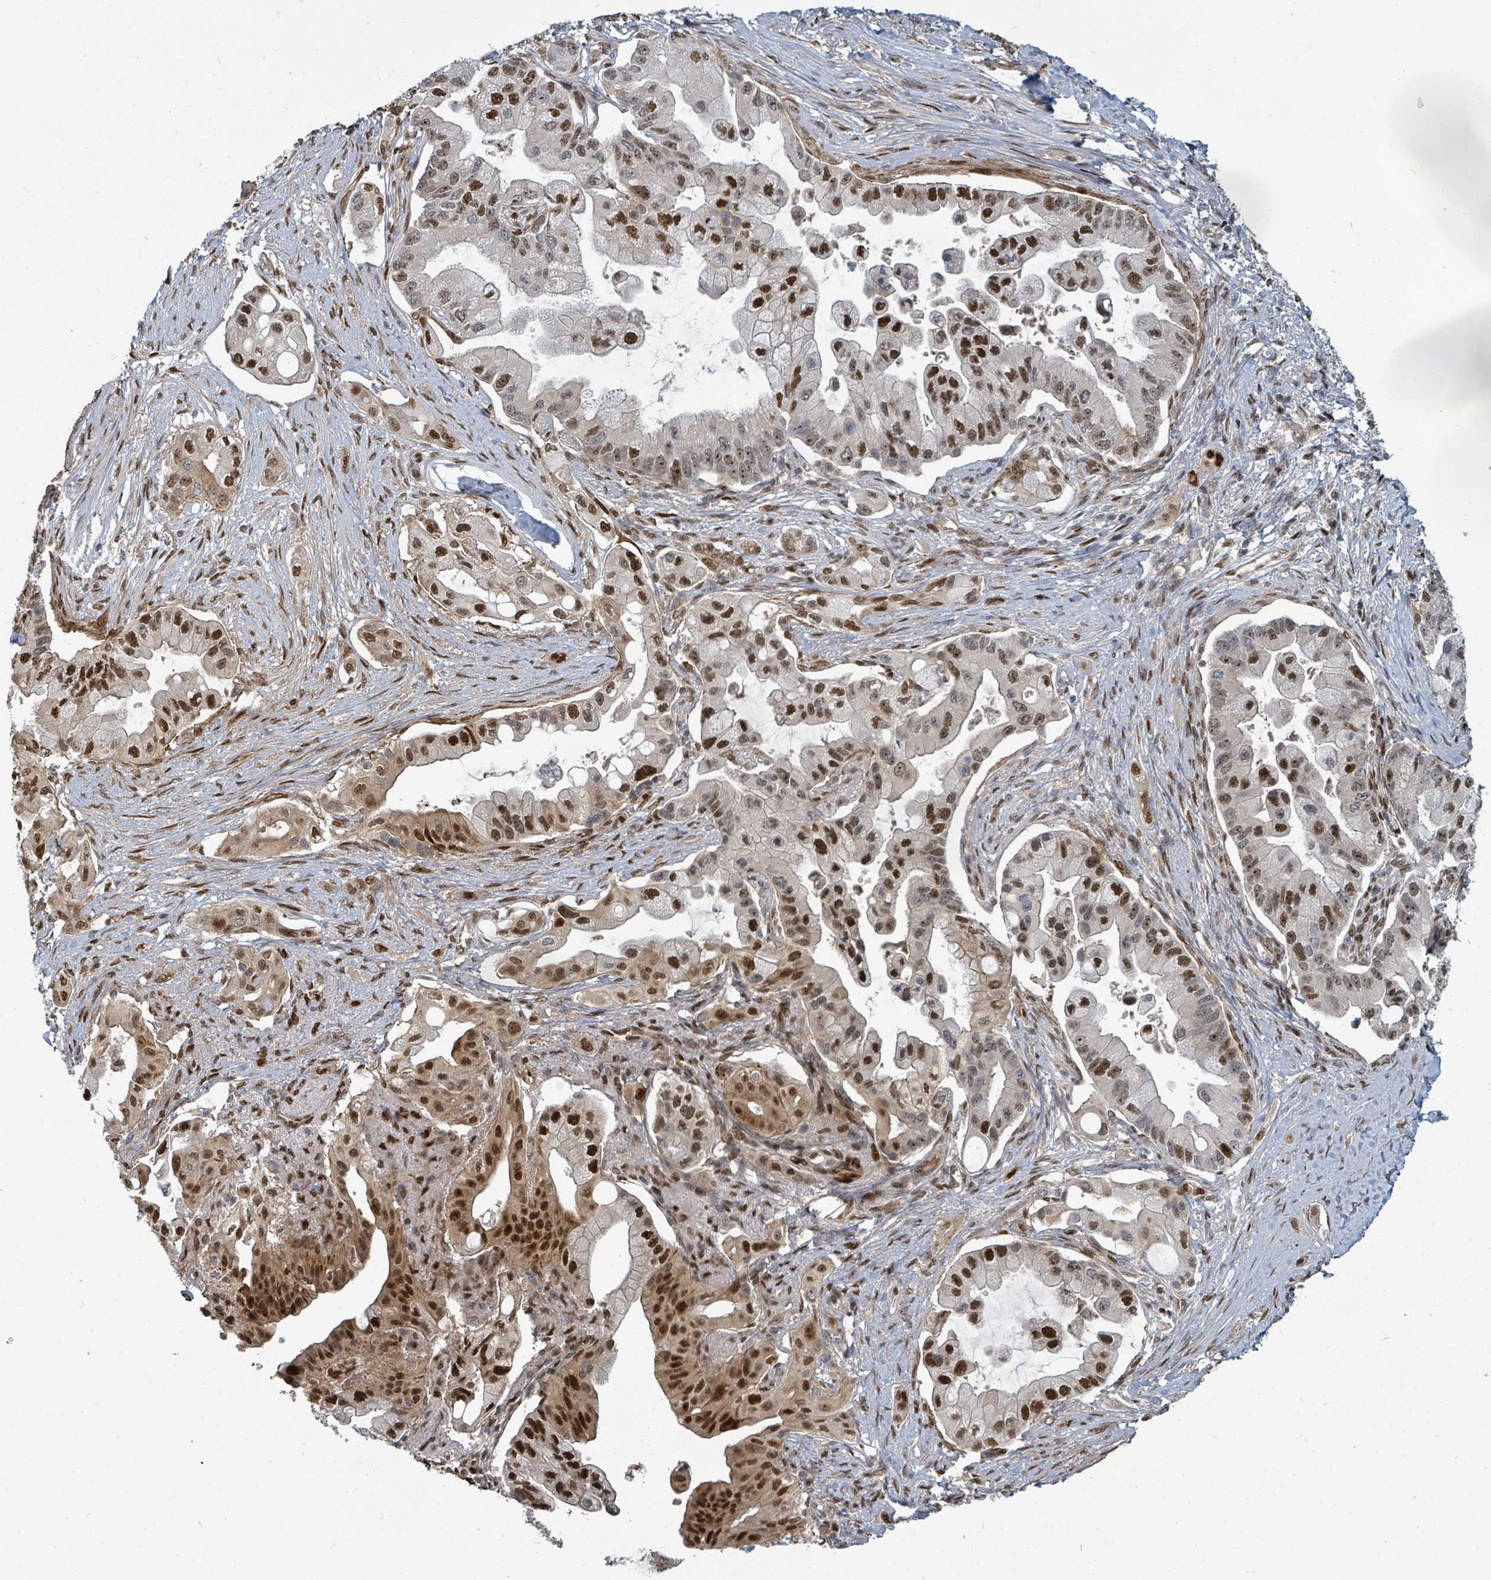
{"staining": {"intensity": "strong", "quantity": ">75%", "location": "nuclear"}, "tissue": "pancreatic cancer", "cell_type": "Tumor cells", "image_type": "cancer", "snomed": [{"axis": "morphology", "description": "Adenocarcinoma, NOS"}, {"axis": "topography", "description": "Pancreas"}], "caption": "Brown immunohistochemical staining in adenocarcinoma (pancreatic) displays strong nuclear expression in about >75% of tumor cells.", "gene": "TRDMT1", "patient": {"sex": "male", "age": 57}}